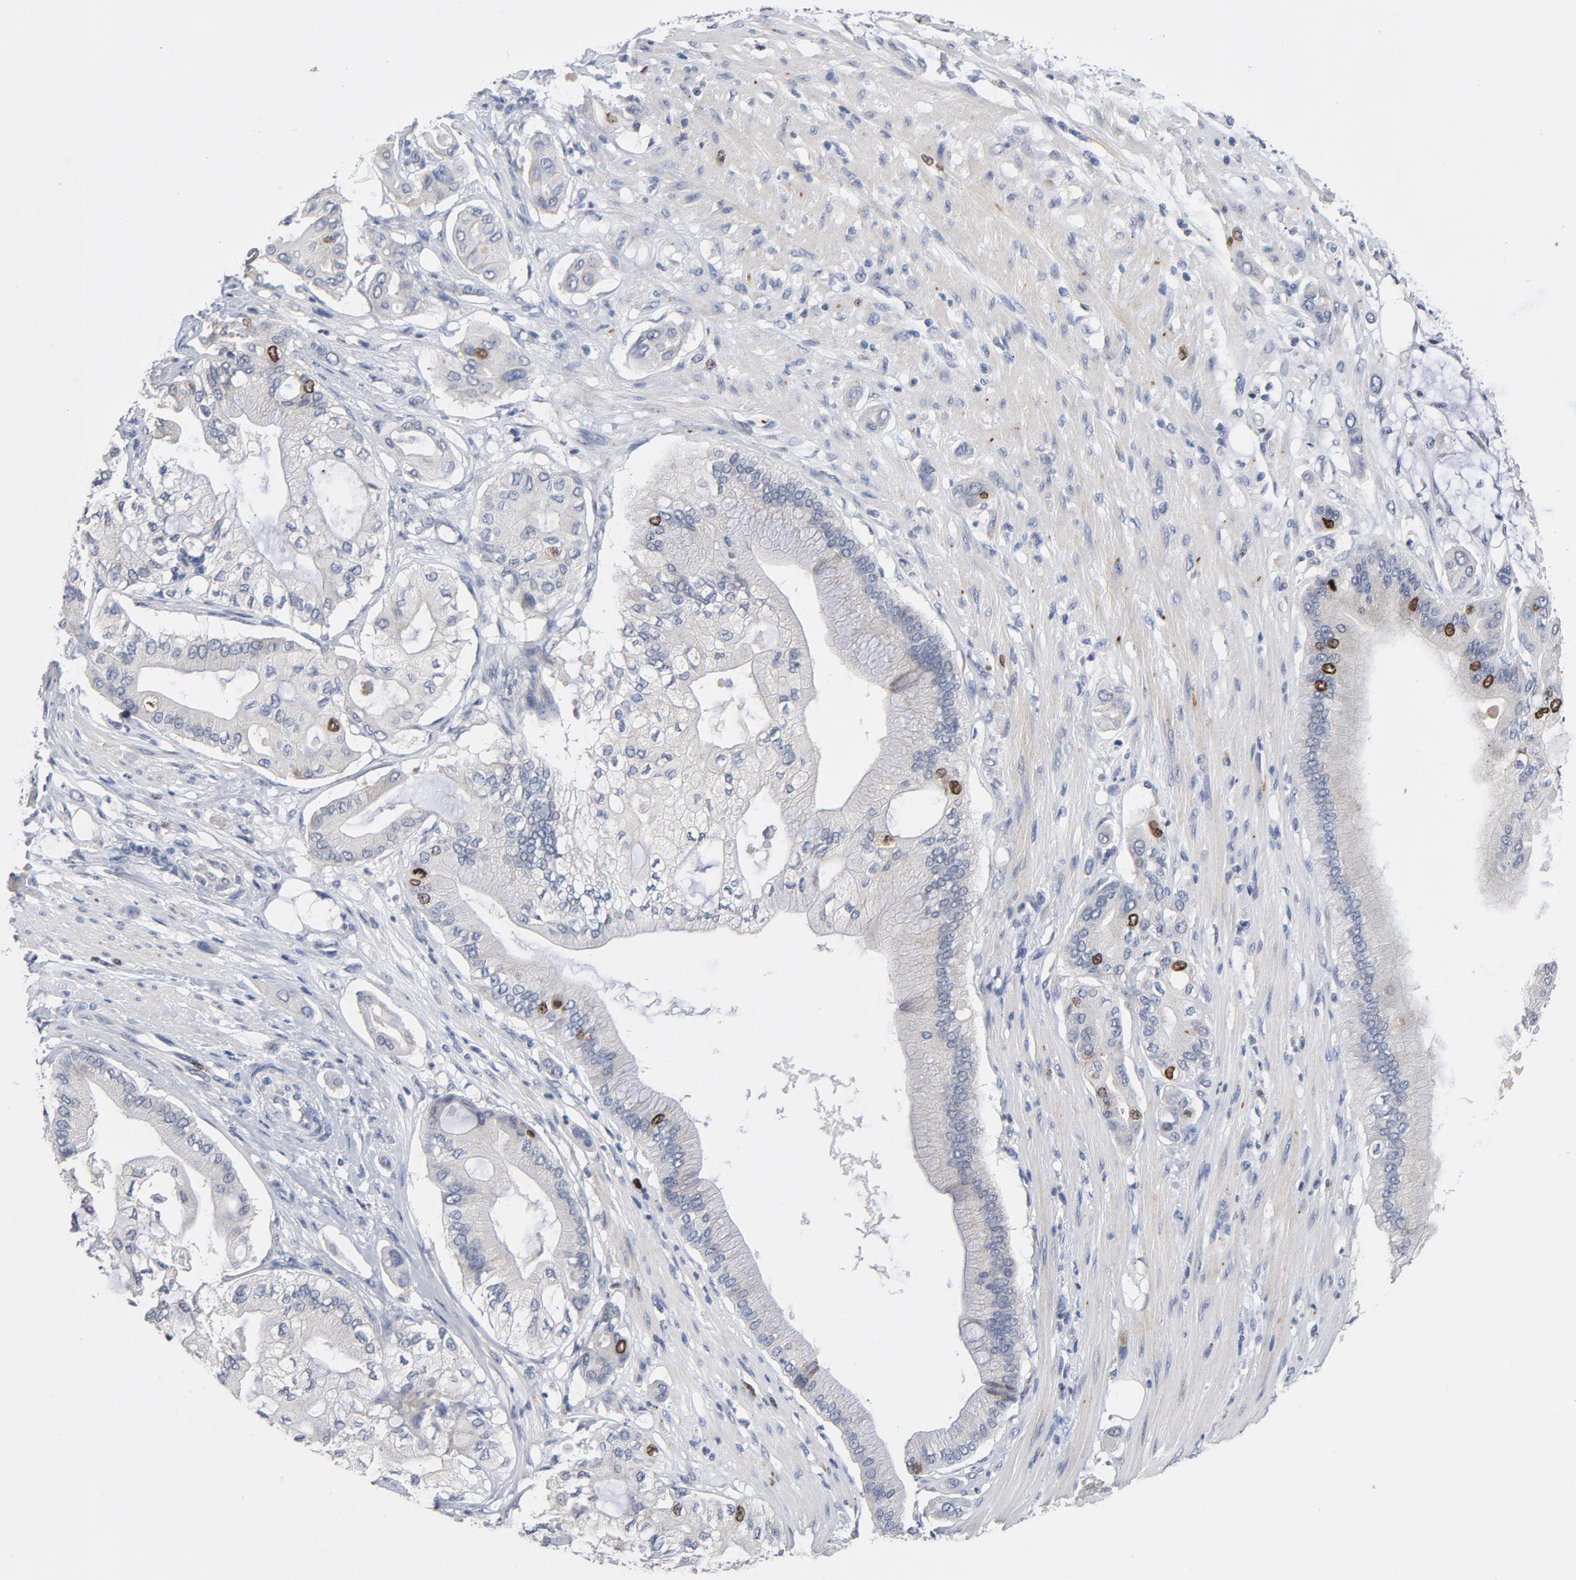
{"staining": {"intensity": "moderate", "quantity": "<25%", "location": "nuclear"}, "tissue": "pancreatic cancer", "cell_type": "Tumor cells", "image_type": "cancer", "snomed": [{"axis": "morphology", "description": "Adenocarcinoma, NOS"}, {"axis": "morphology", "description": "Adenocarcinoma, metastatic, NOS"}, {"axis": "topography", "description": "Lymph node"}, {"axis": "topography", "description": "Pancreas"}, {"axis": "topography", "description": "Duodenum"}], "caption": "Moderate nuclear protein expression is appreciated in about <25% of tumor cells in pancreatic cancer (metastatic adenocarcinoma).", "gene": "BIRC5", "patient": {"sex": "female", "age": 64}}